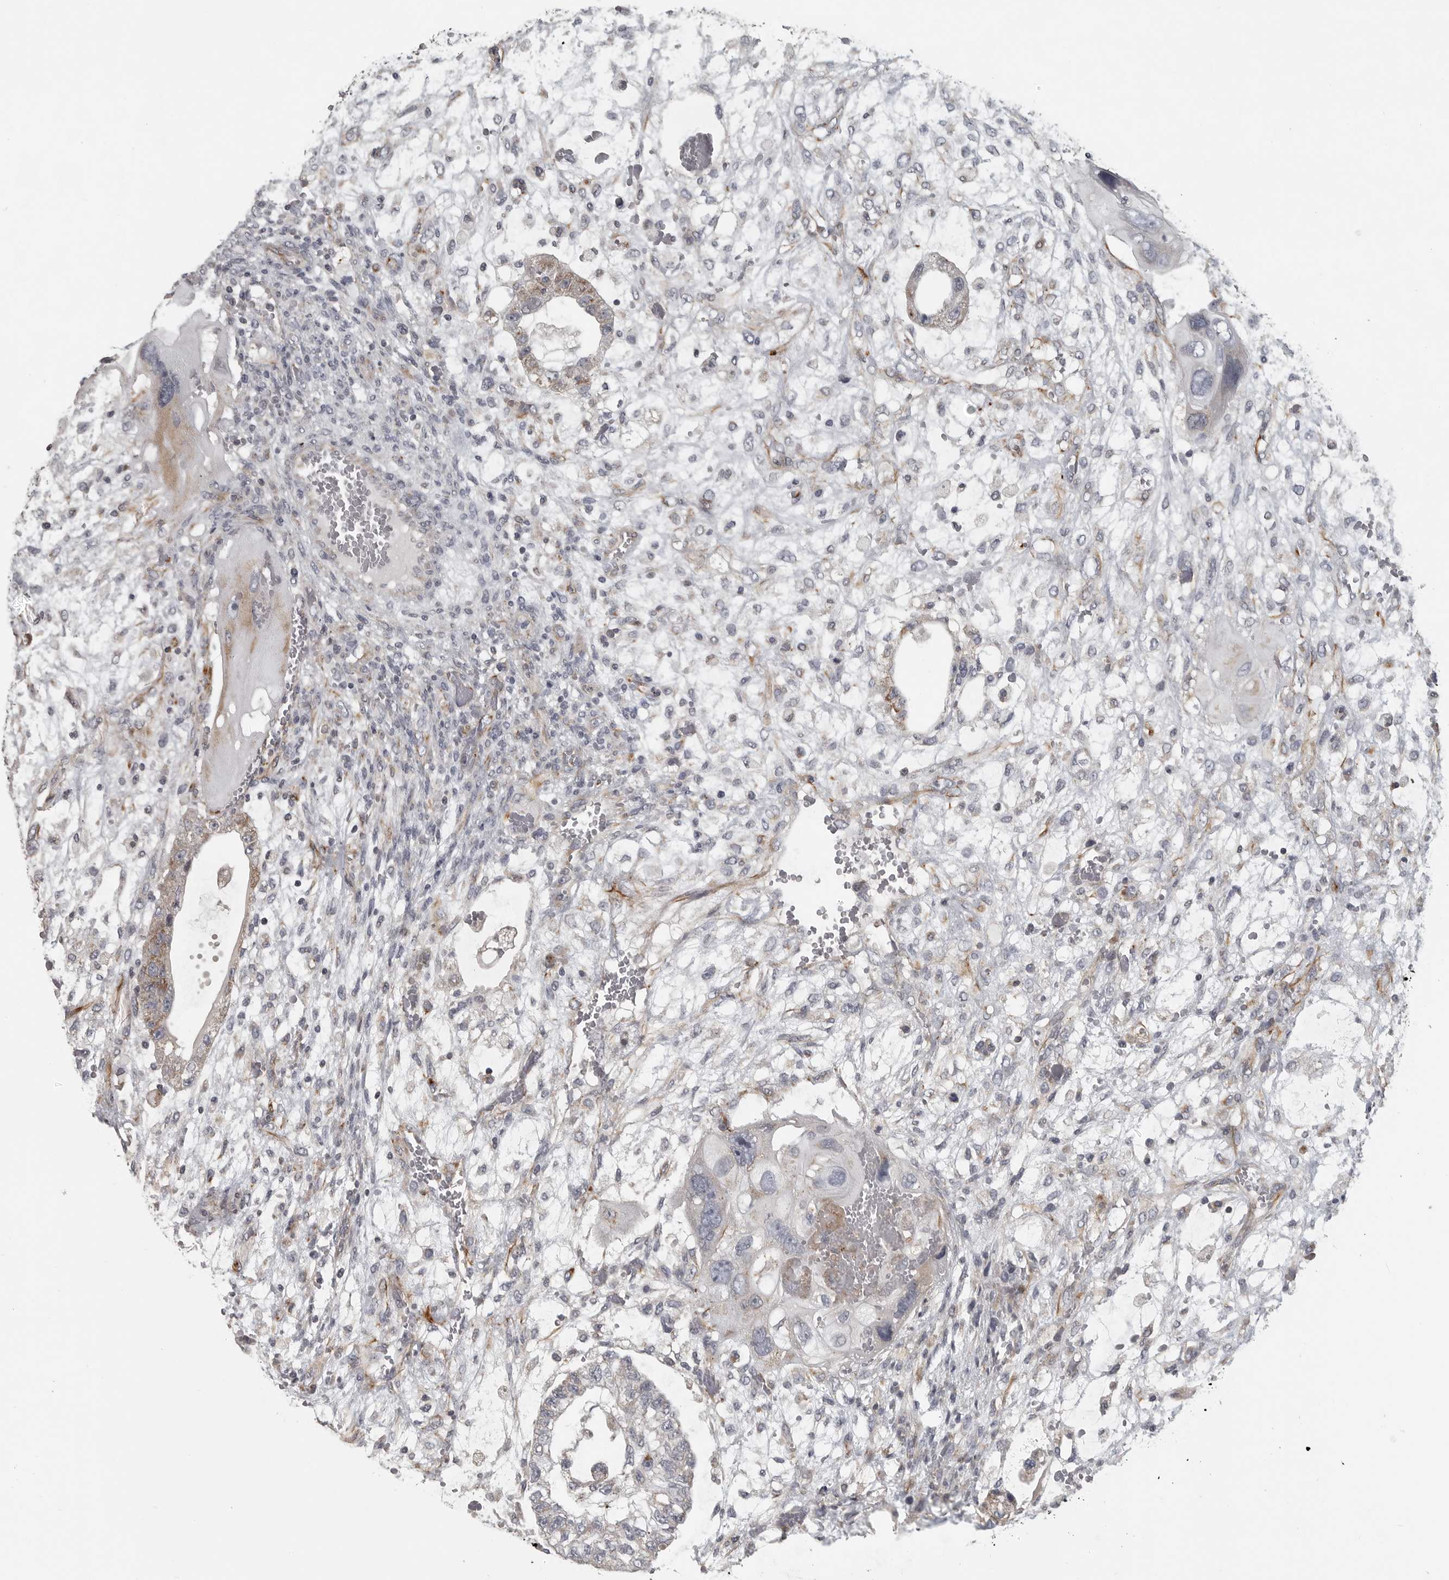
{"staining": {"intensity": "negative", "quantity": "none", "location": "none"}, "tissue": "testis cancer", "cell_type": "Tumor cells", "image_type": "cancer", "snomed": [{"axis": "morphology", "description": "Carcinoma, Embryonal, NOS"}, {"axis": "topography", "description": "Testis"}], "caption": "Tumor cells are negative for brown protein staining in testis cancer (embryonal carcinoma). (Brightfield microscopy of DAB (3,3'-diaminobenzidine) IHC at high magnification).", "gene": "RXFP3", "patient": {"sex": "male", "age": 36}}